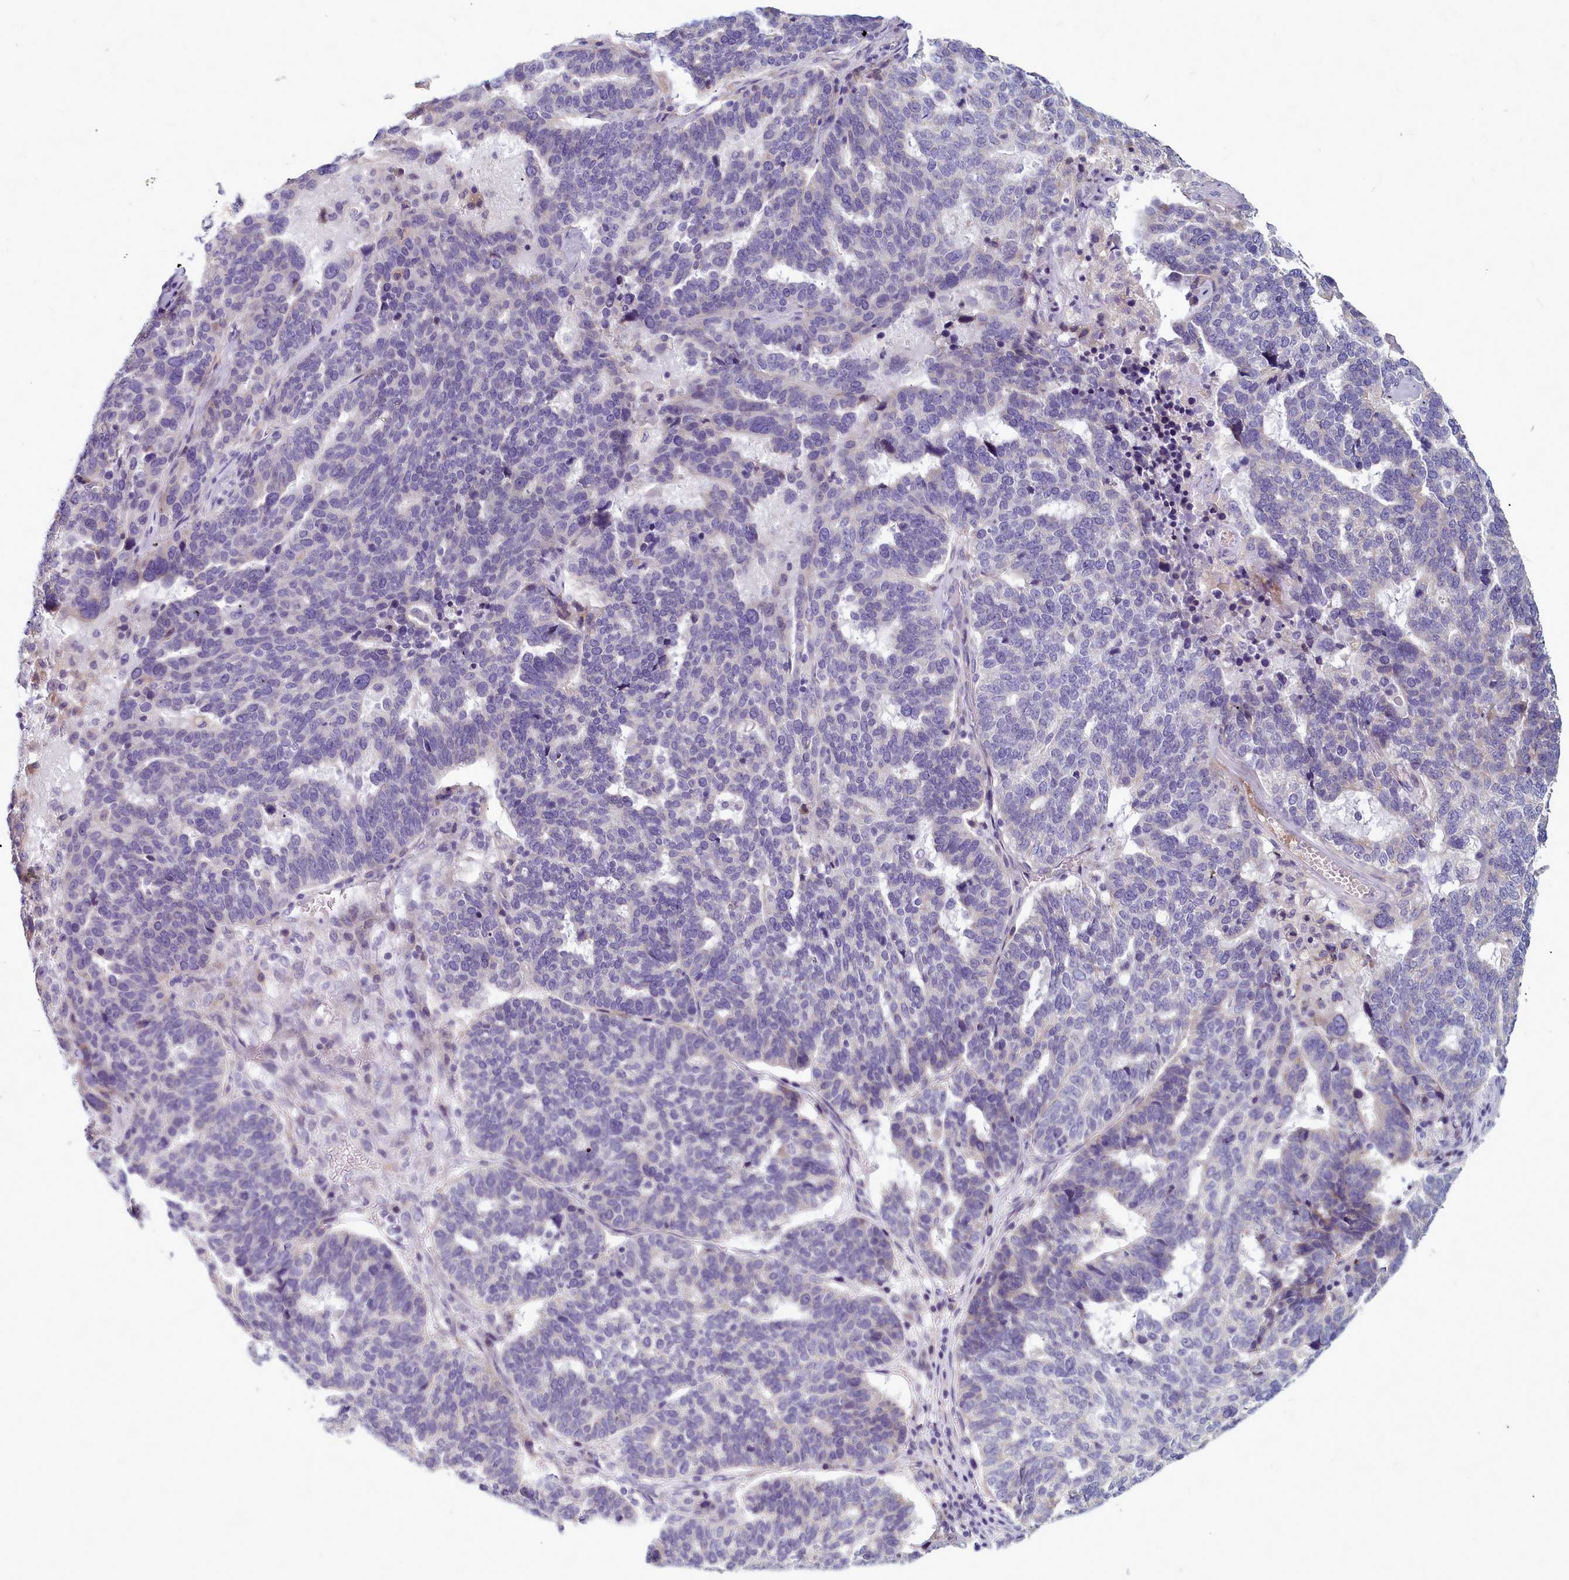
{"staining": {"intensity": "weak", "quantity": "<25%", "location": "cytoplasmic/membranous"}, "tissue": "ovarian cancer", "cell_type": "Tumor cells", "image_type": "cancer", "snomed": [{"axis": "morphology", "description": "Cystadenocarcinoma, serous, NOS"}, {"axis": "topography", "description": "Ovary"}], "caption": "Protein analysis of serous cystadenocarcinoma (ovarian) demonstrates no significant expression in tumor cells.", "gene": "SMPD4", "patient": {"sex": "female", "age": 59}}